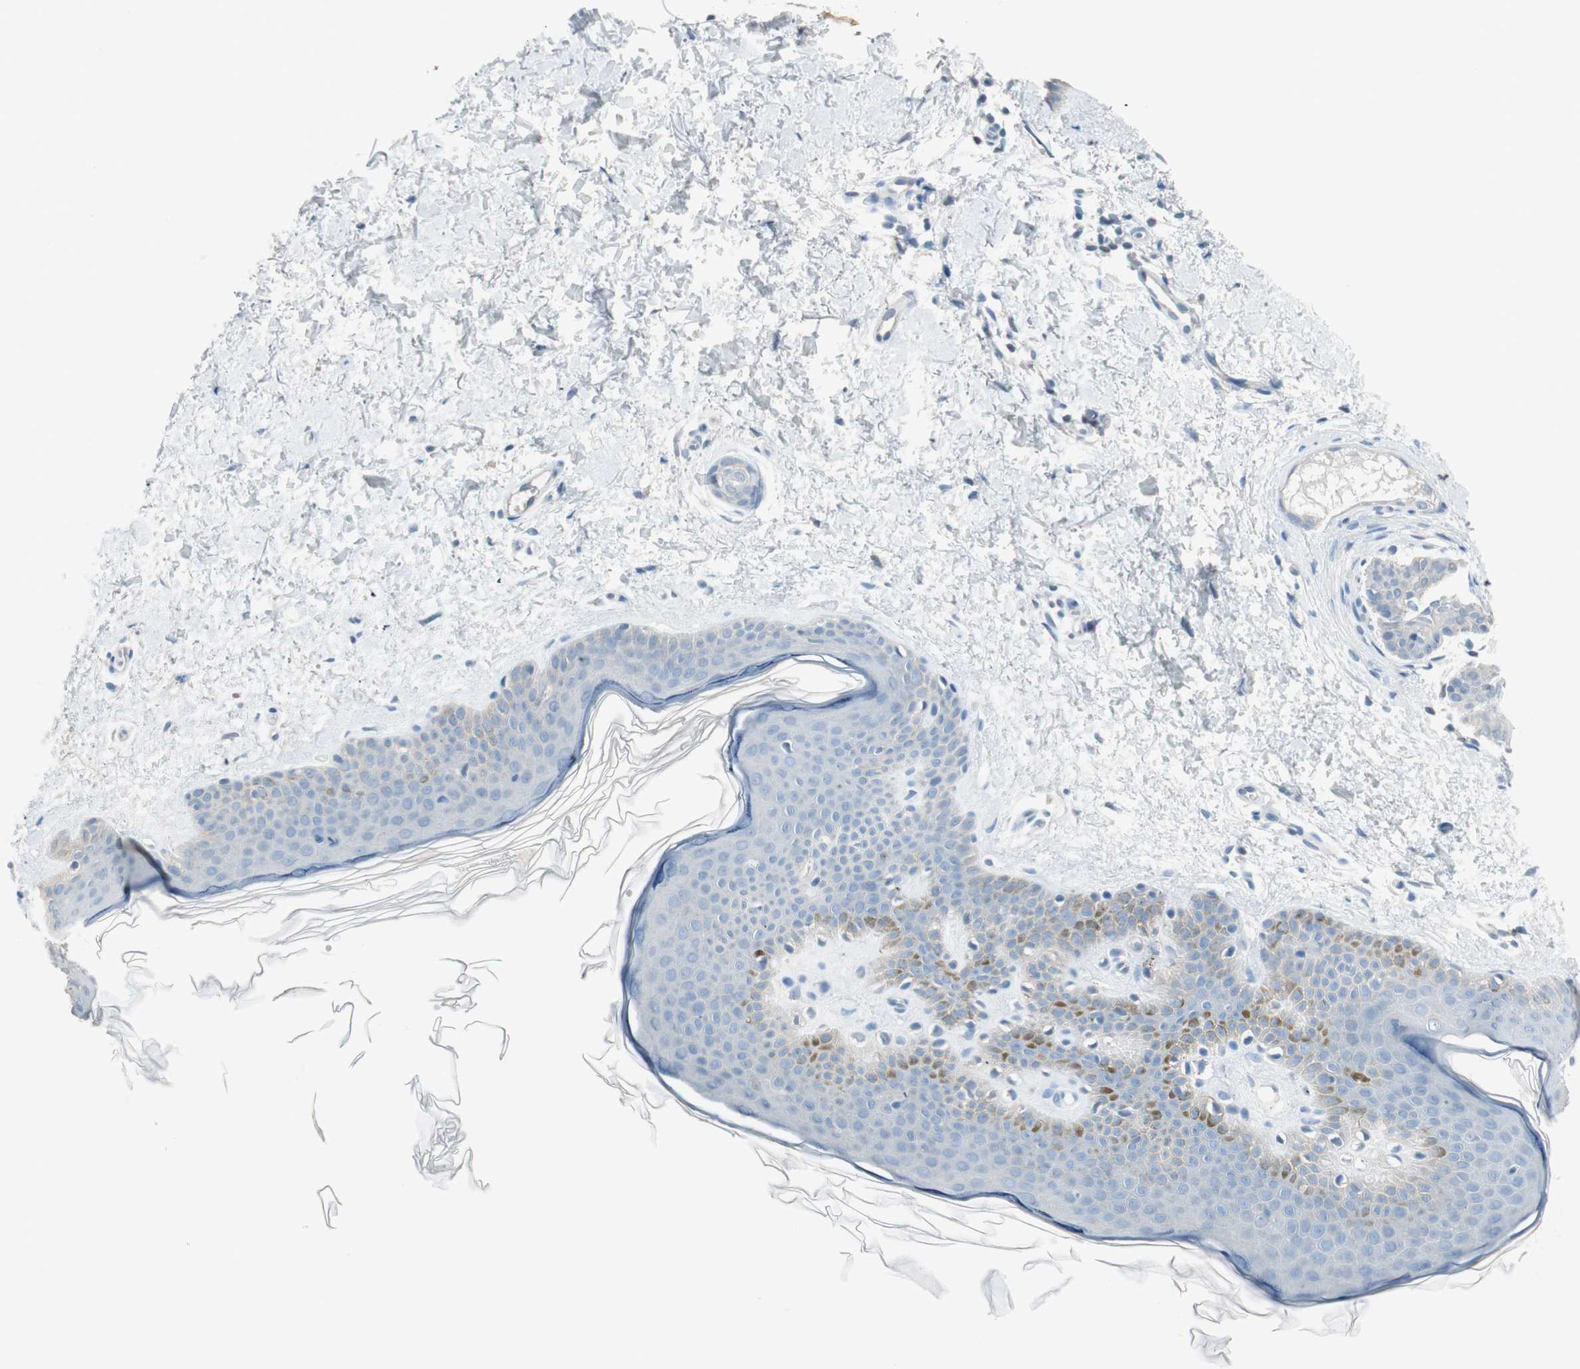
{"staining": {"intensity": "negative", "quantity": "none", "location": "none"}, "tissue": "skin", "cell_type": "Fibroblasts", "image_type": "normal", "snomed": [{"axis": "morphology", "description": "Normal tissue, NOS"}, {"axis": "topography", "description": "Skin"}], "caption": "Image shows no protein positivity in fibroblasts of benign skin.", "gene": "ITLN2", "patient": {"sex": "female", "age": 56}}